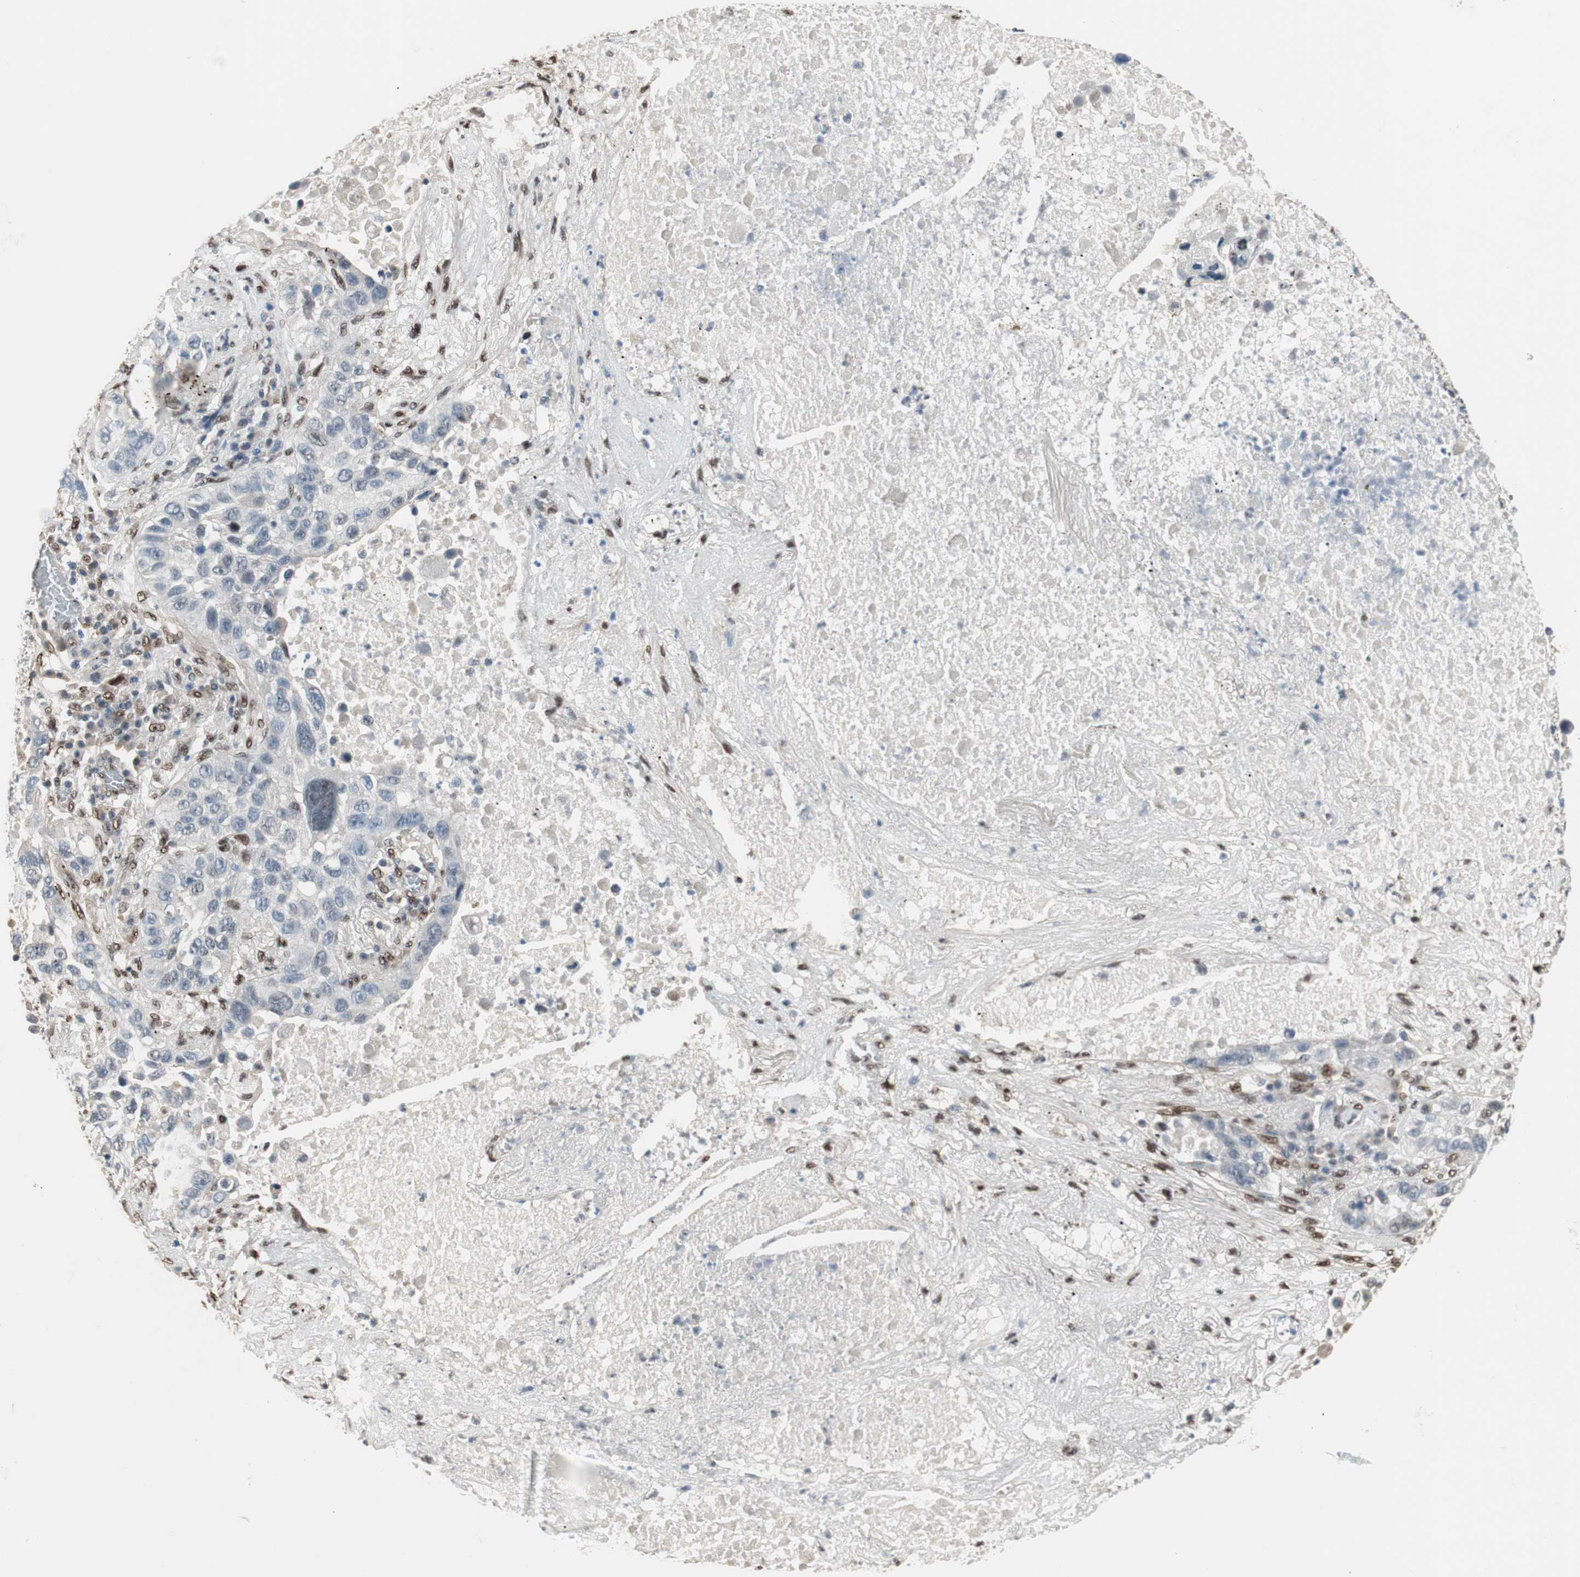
{"staining": {"intensity": "negative", "quantity": "none", "location": "none"}, "tissue": "lung cancer", "cell_type": "Tumor cells", "image_type": "cancer", "snomed": [{"axis": "morphology", "description": "Squamous cell carcinoma, NOS"}, {"axis": "topography", "description": "Lung"}], "caption": "An IHC photomicrograph of squamous cell carcinoma (lung) is shown. There is no staining in tumor cells of squamous cell carcinoma (lung).", "gene": "PML", "patient": {"sex": "male", "age": 57}}